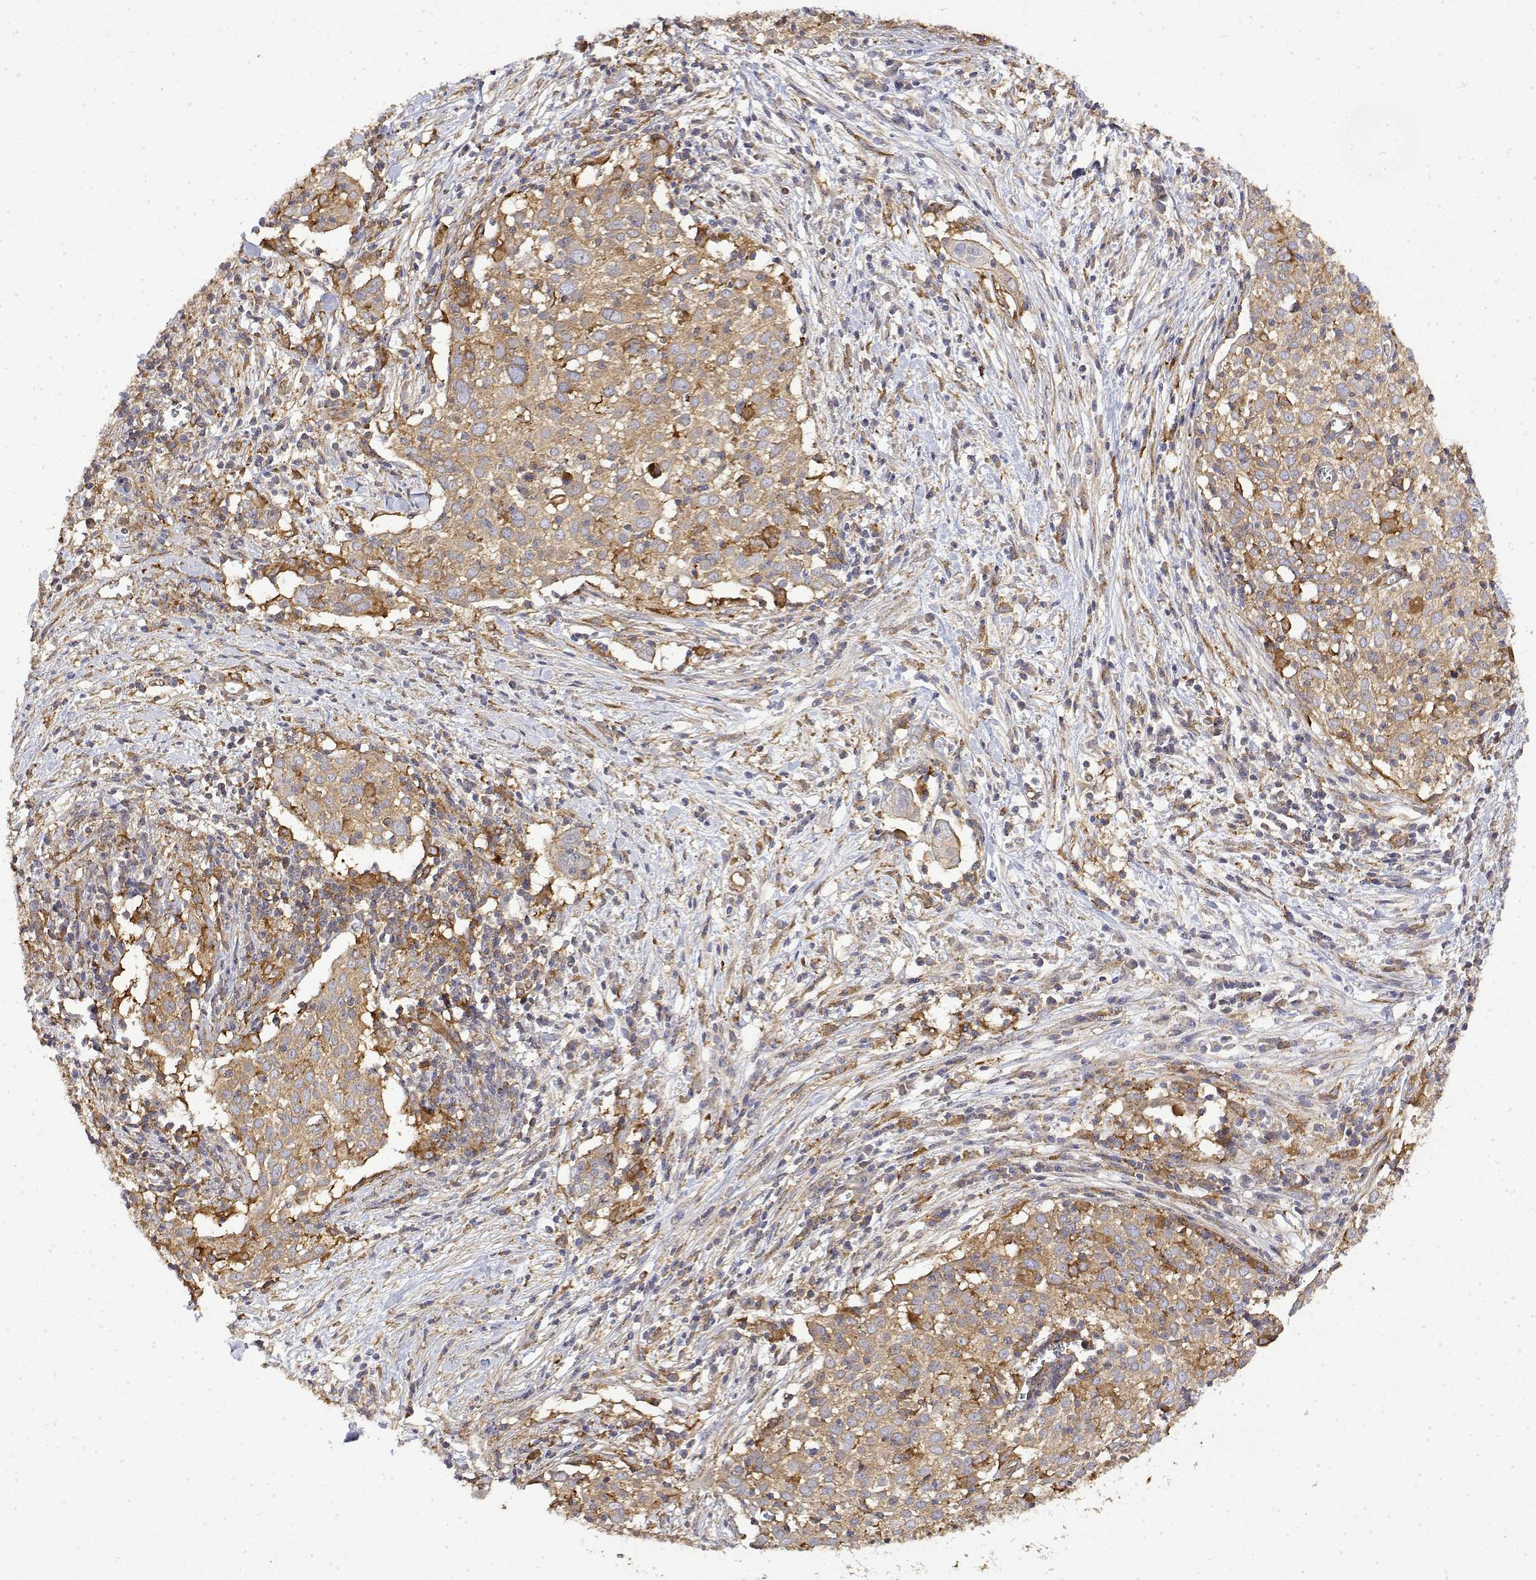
{"staining": {"intensity": "weak", "quantity": ">75%", "location": "cytoplasmic/membranous"}, "tissue": "cervical cancer", "cell_type": "Tumor cells", "image_type": "cancer", "snomed": [{"axis": "morphology", "description": "Squamous cell carcinoma, NOS"}, {"axis": "topography", "description": "Cervix"}], "caption": "A high-resolution photomicrograph shows immunohistochemistry (IHC) staining of squamous cell carcinoma (cervical), which shows weak cytoplasmic/membranous expression in approximately >75% of tumor cells.", "gene": "PACSIN2", "patient": {"sex": "female", "age": 39}}